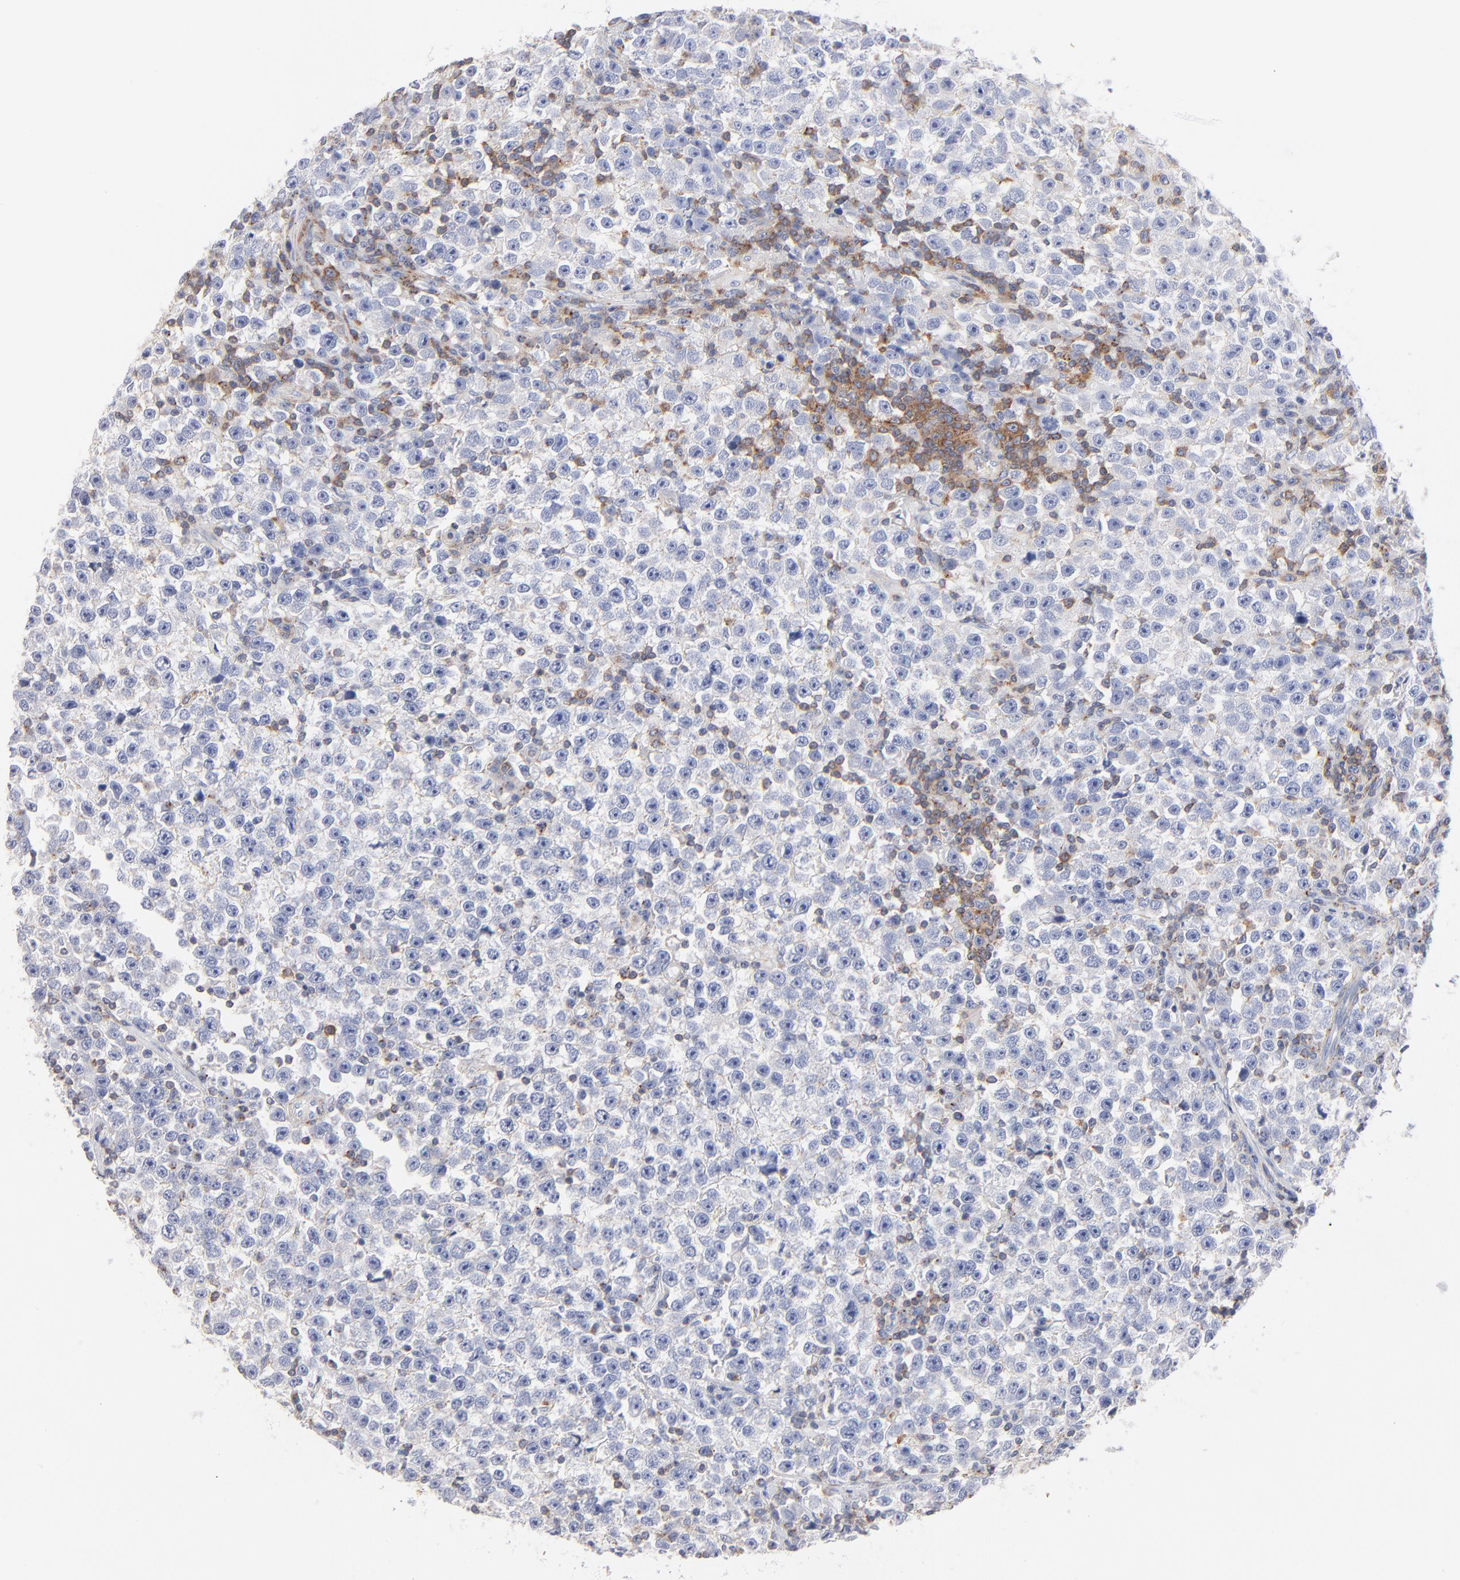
{"staining": {"intensity": "negative", "quantity": "none", "location": "none"}, "tissue": "testis cancer", "cell_type": "Tumor cells", "image_type": "cancer", "snomed": [{"axis": "morphology", "description": "Seminoma, NOS"}, {"axis": "topography", "description": "Testis"}], "caption": "Immunohistochemistry (IHC) of human testis seminoma displays no expression in tumor cells.", "gene": "SEPTIN6", "patient": {"sex": "male", "age": 43}}